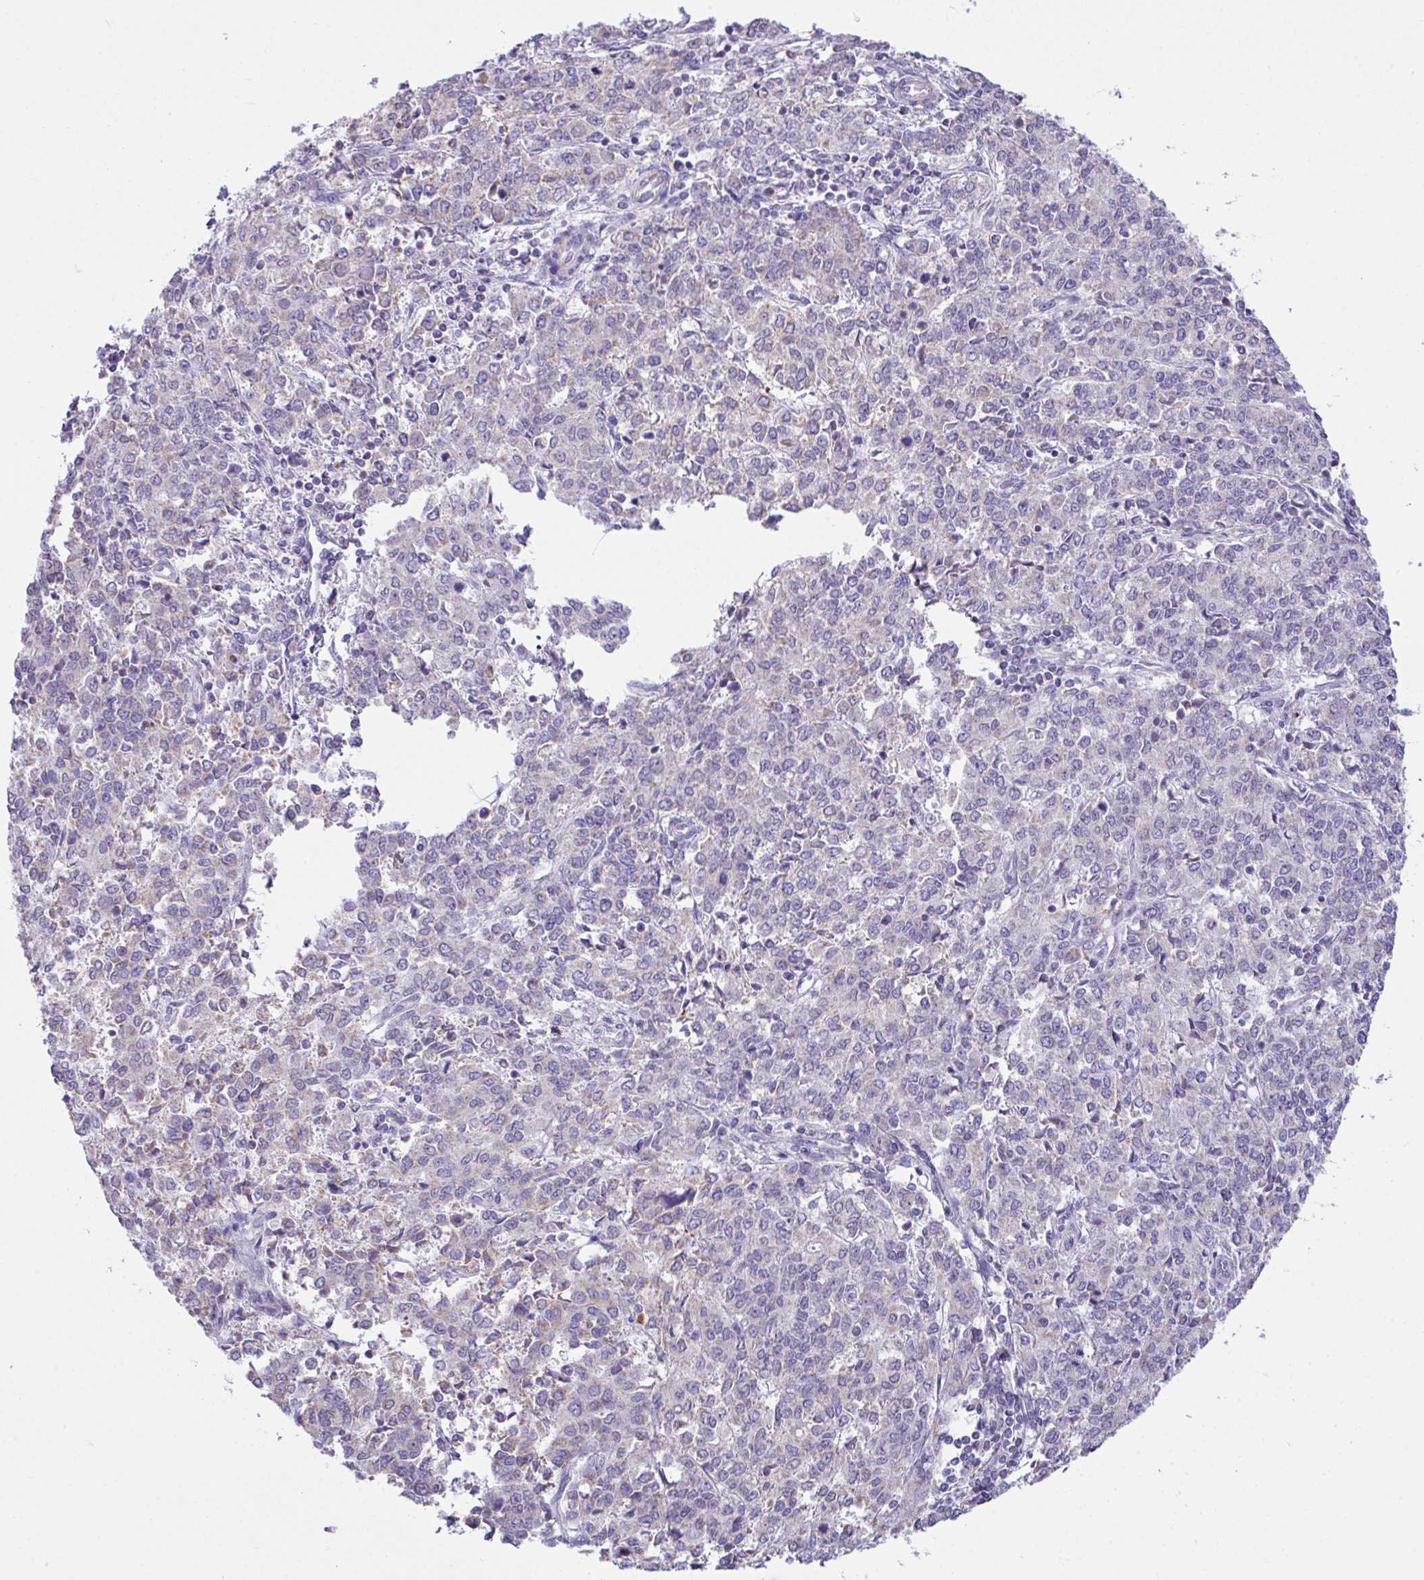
{"staining": {"intensity": "negative", "quantity": "none", "location": "none"}, "tissue": "endometrial cancer", "cell_type": "Tumor cells", "image_type": "cancer", "snomed": [{"axis": "morphology", "description": "Adenocarcinoma, NOS"}, {"axis": "topography", "description": "Endometrium"}], "caption": "This is a image of immunohistochemistry (IHC) staining of adenocarcinoma (endometrial), which shows no staining in tumor cells.", "gene": "NLRP8", "patient": {"sex": "female", "age": 50}}